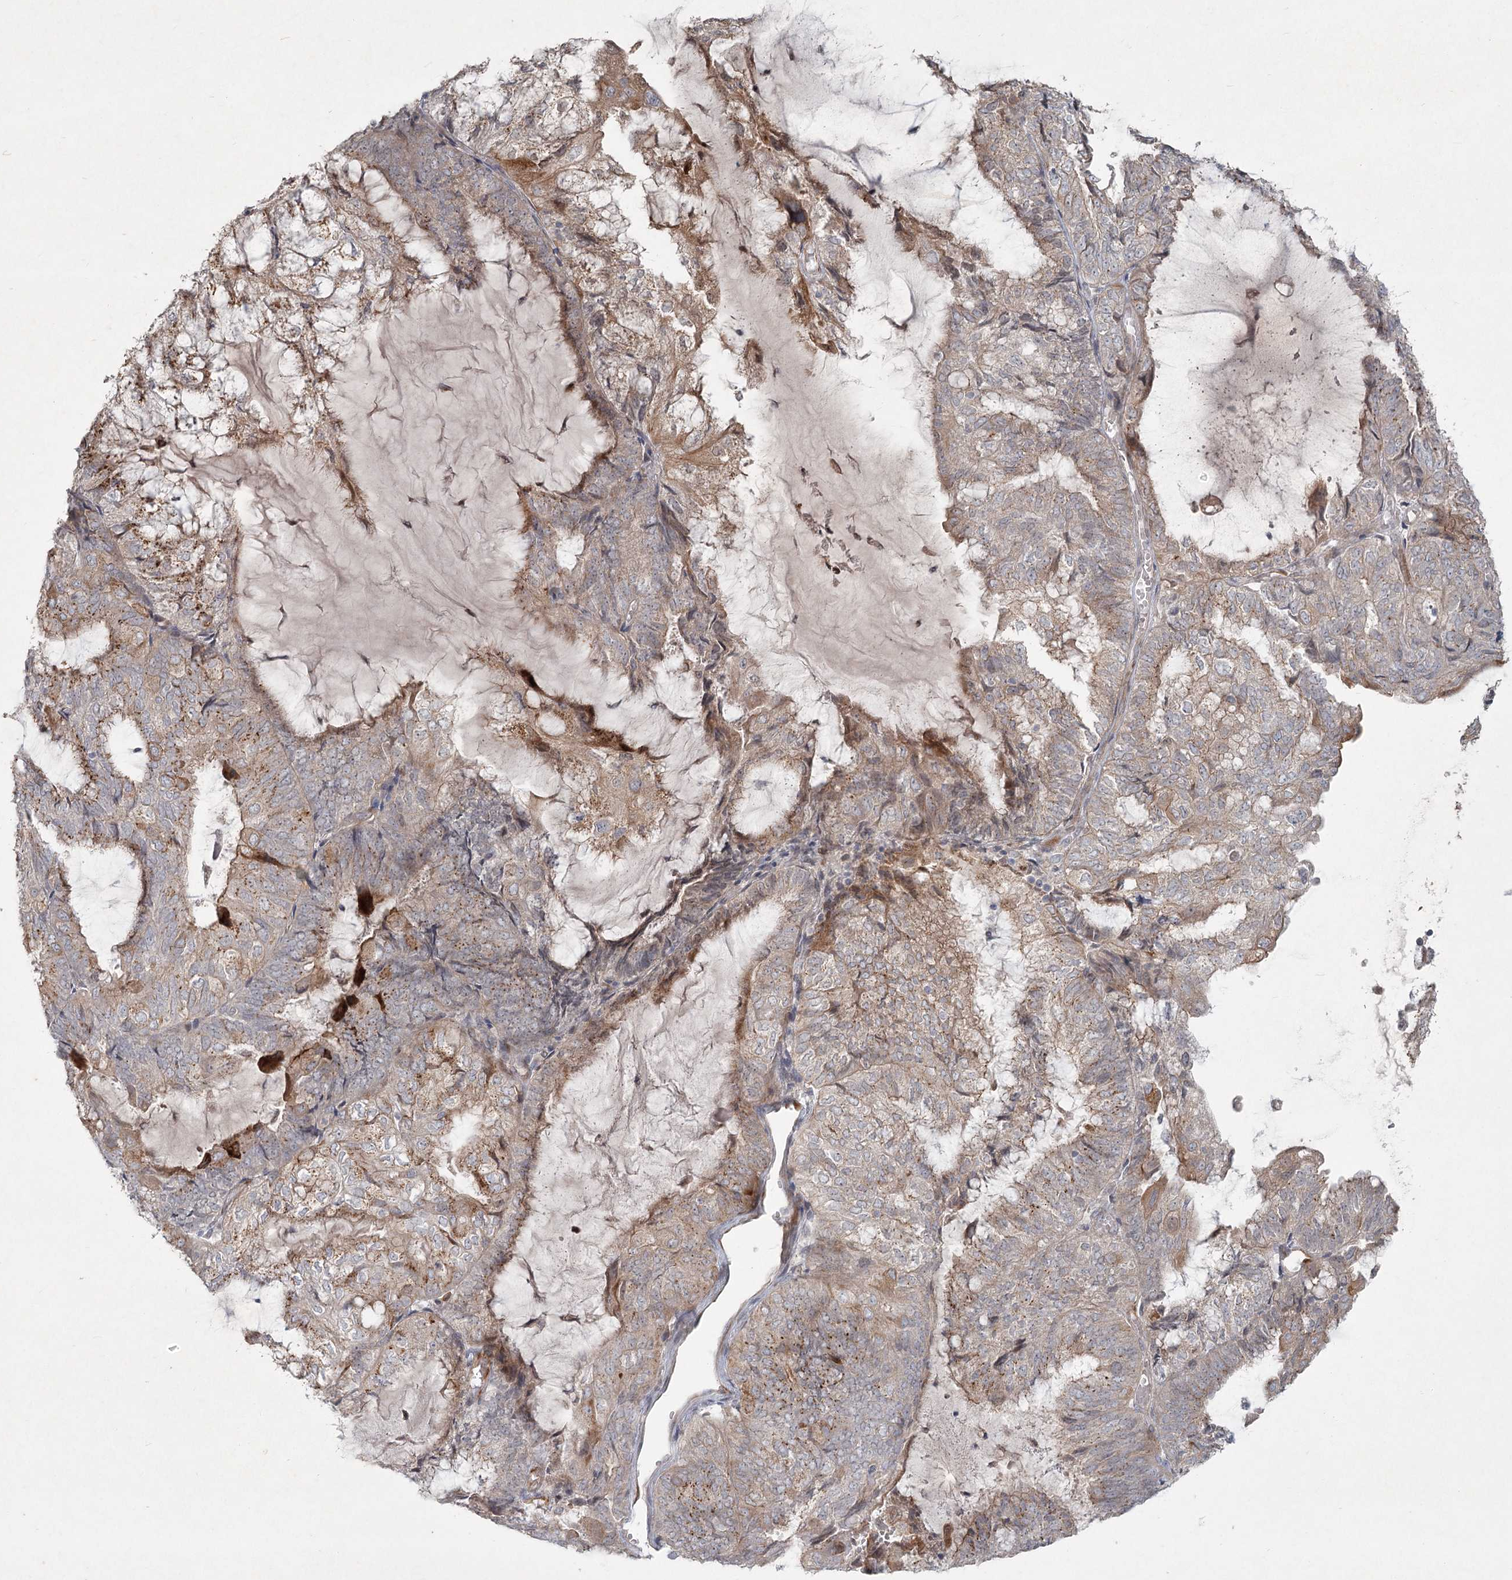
{"staining": {"intensity": "weak", "quantity": "25%-75%", "location": "cytoplasmic/membranous"}, "tissue": "endometrial cancer", "cell_type": "Tumor cells", "image_type": "cancer", "snomed": [{"axis": "morphology", "description": "Adenocarcinoma, NOS"}, {"axis": "topography", "description": "Endometrium"}], "caption": "Protein analysis of endometrial cancer tissue demonstrates weak cytoplasmic/membranous expression in approximately 25%-75% of tumor cells.", "gene": "LRP2BP", "patient": {"sex": "female", "age": 81}}